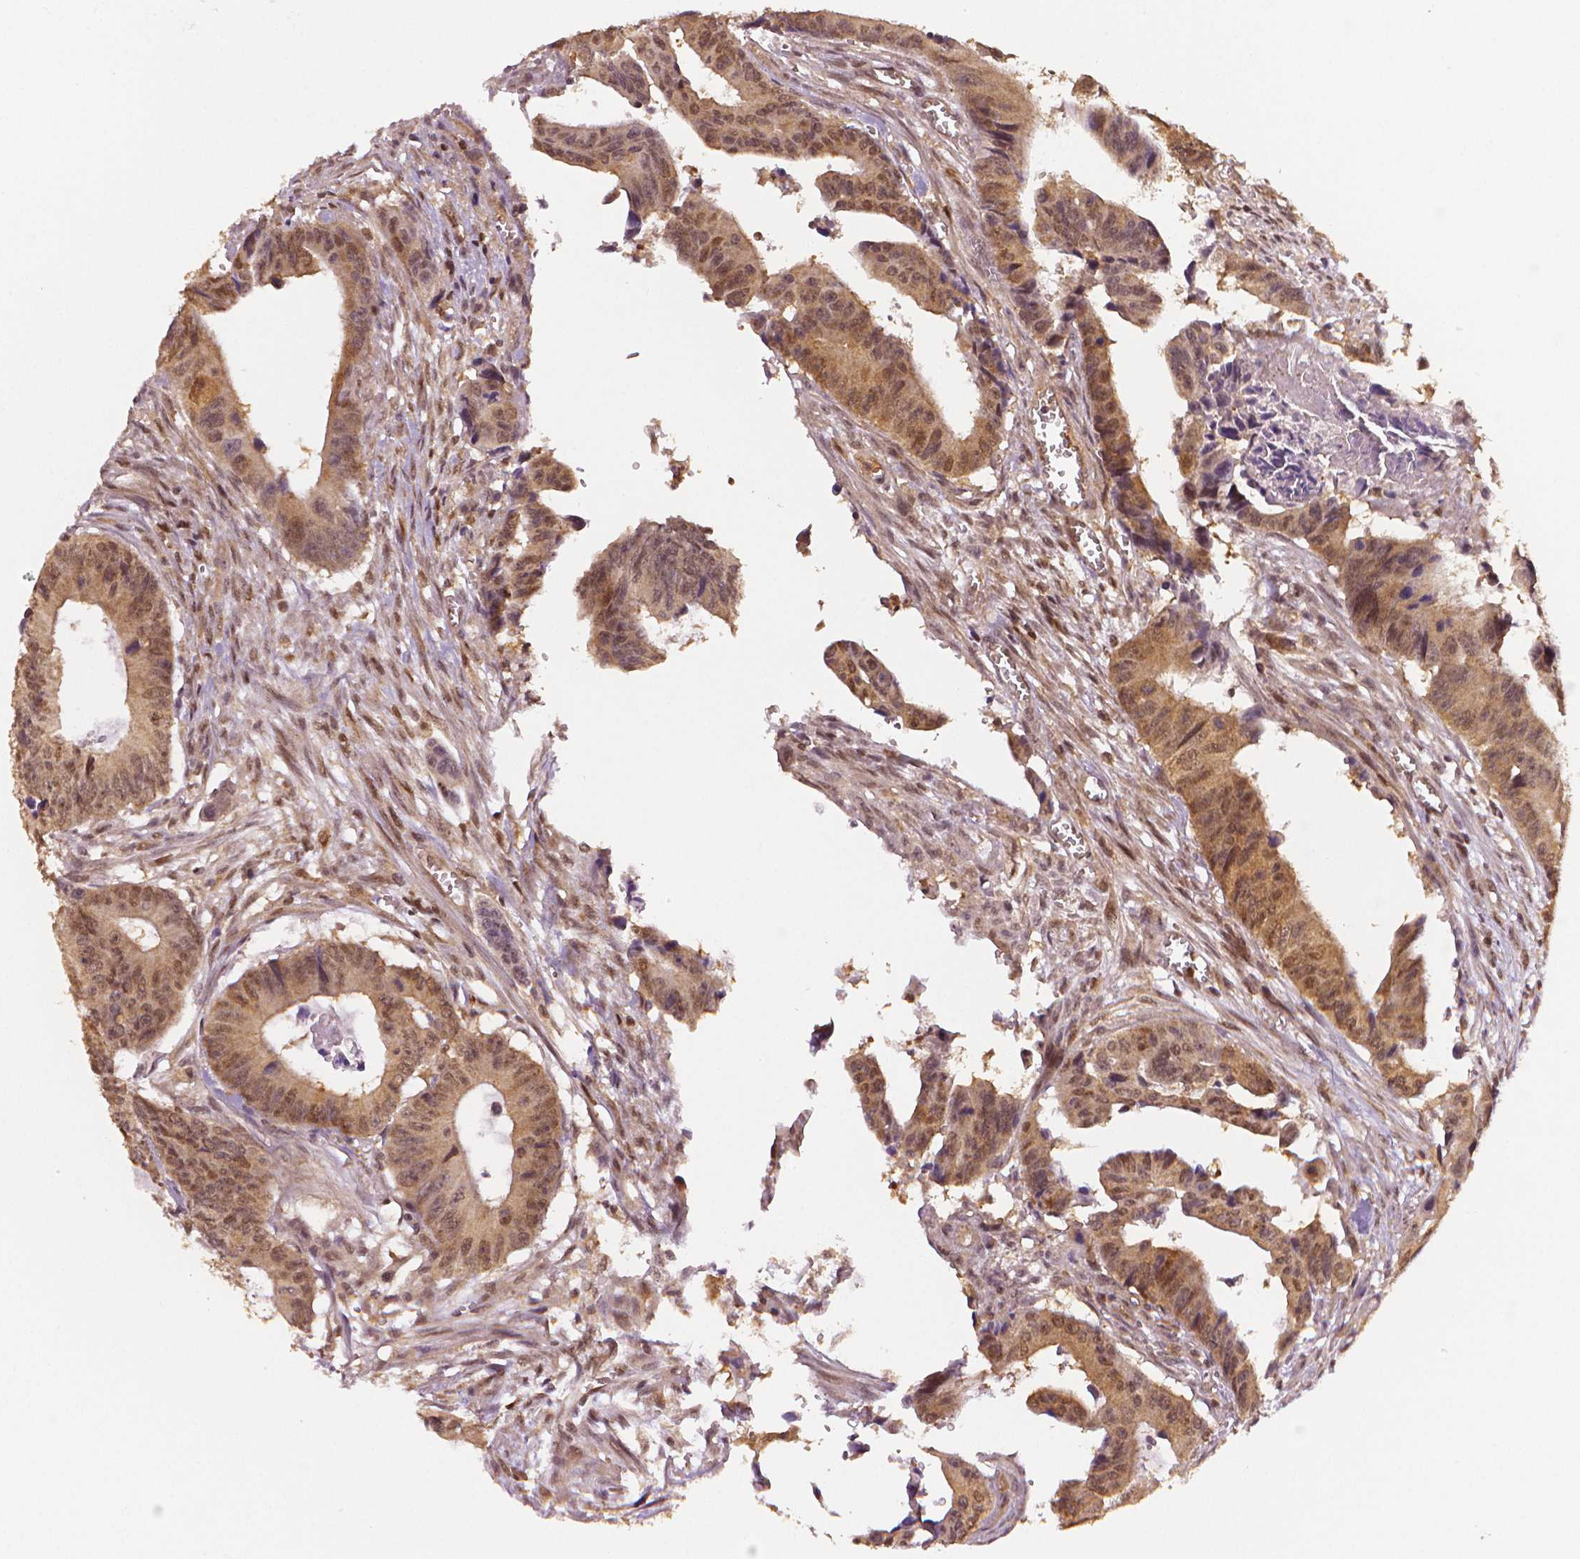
{"staining": {"intensity": "weak", "quantity": ">75%", "location": "cytoplasmic/membranous,nuclear"}, "tissue": "colorectal cancer", "cell_type": "Tumor cells", "image_type": "cancer", "snomed": [{"axis": "morphology", "description": "Adenocarcinoma, NOS"}, {"axis": "topography", "description": "Colon"}], "caption": "Colorectal cancer (adenocarcinoma) stained for a protein demonstrates weak cytoplasmic/membranous and nuclear positivity in tumor cells.", "gene": "STAT3", "patient": {"sex": "female", "age": 87}}